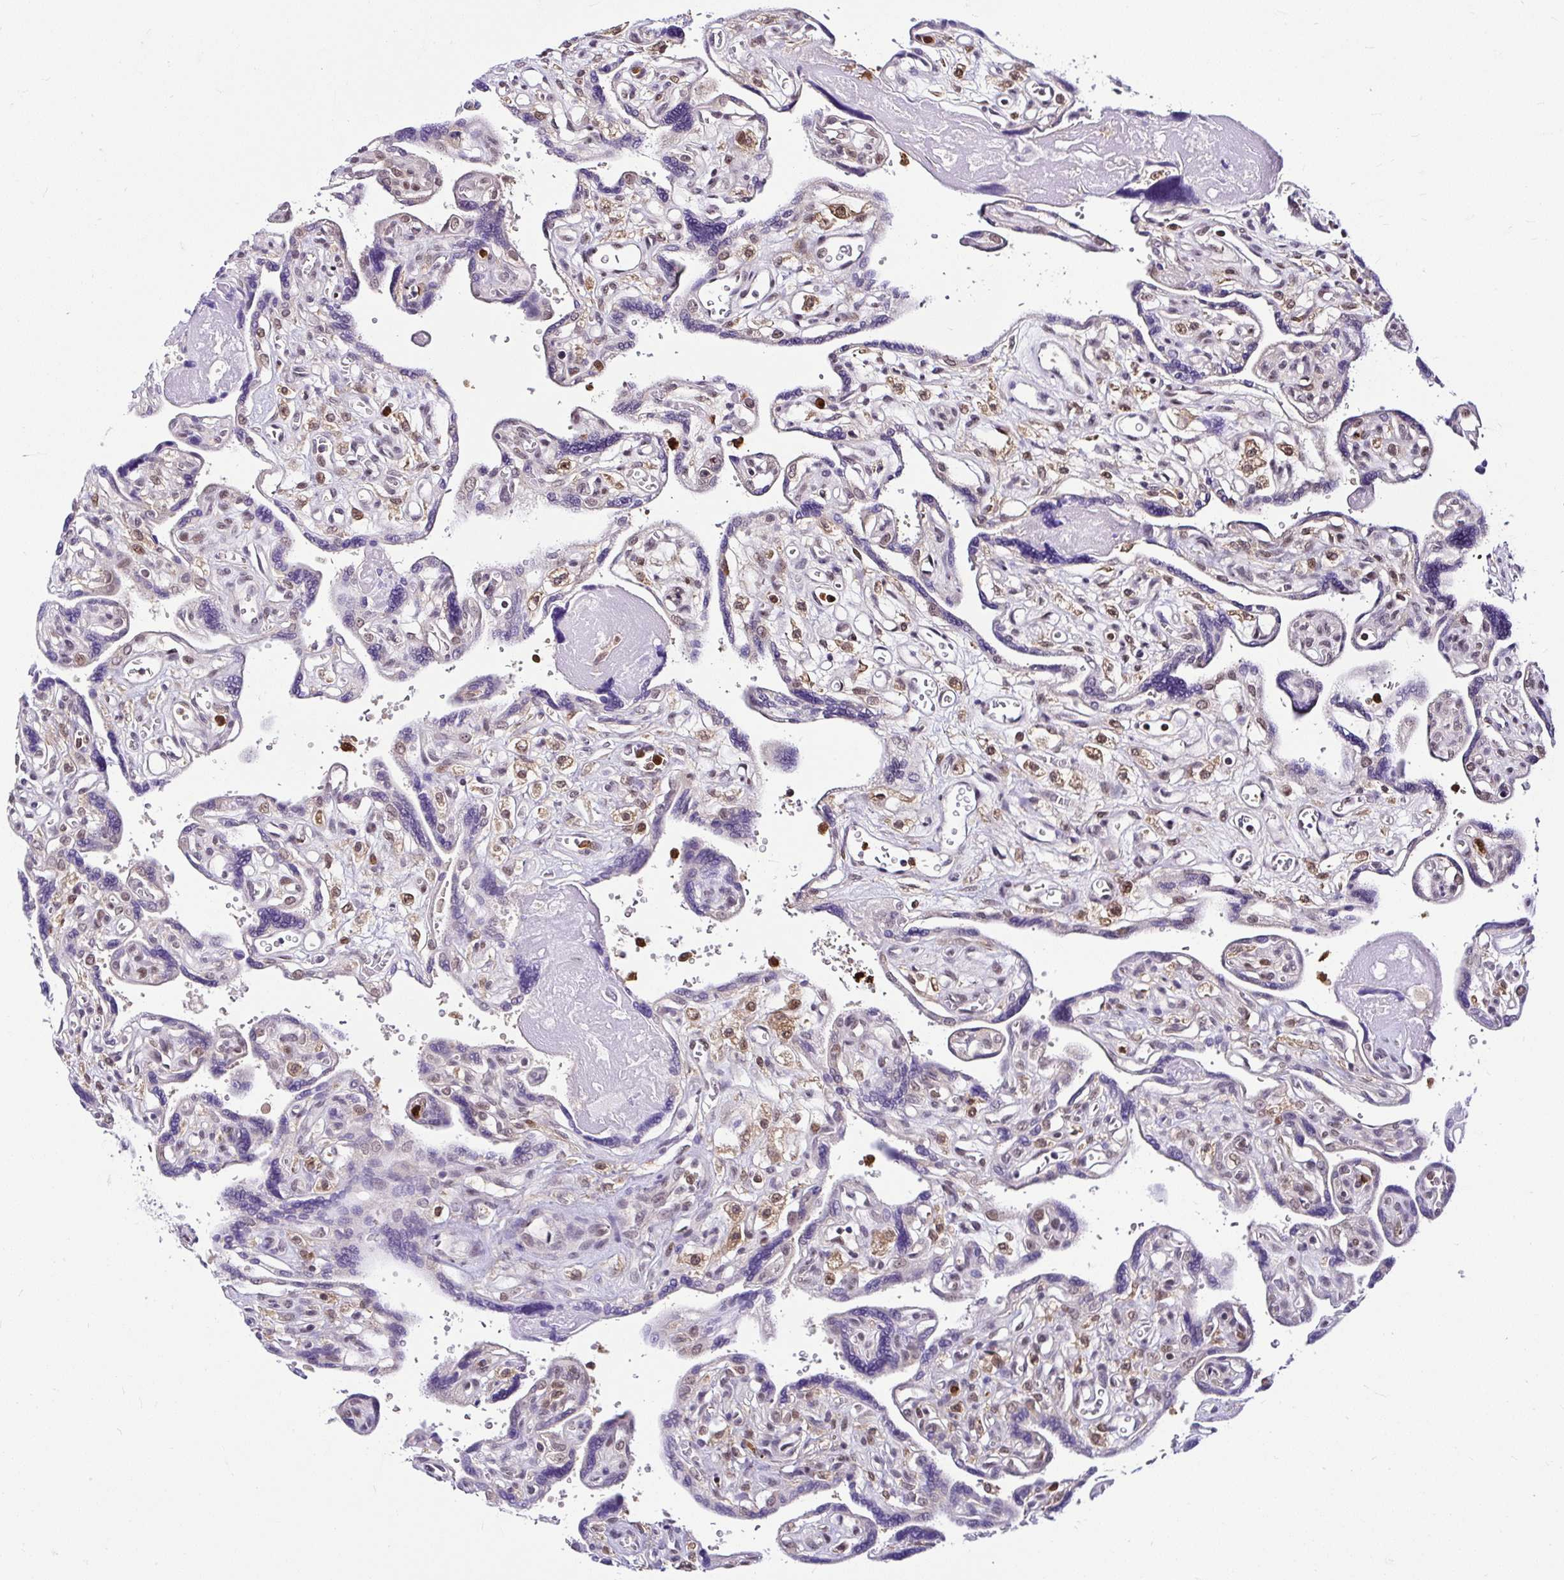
{"staining": {"intensity": "weak", "quantity": "<25%", "location": "nuclear"}, "tissue": "placenta", "cell_type": "Trophoblastic cells", "image_type": "normal", "snomed": [{"axis": "morphology", "description": "Normal tissue, NOS"}, {"axis": "topography", "description": "Placenta"}], "caption": "High magnification brightfield microscopy of unremarkable placenta stained with DAB (3,3'-diaminobenzidine) (brown) and counterstained with hematoxylin (blue): trophoblastic cells show no significant positivity. (DAB IHC visualized using brightfield microscopy, high magnification).", "gene": "PIN4", "patient": {"sex": "female", "age": 39}}